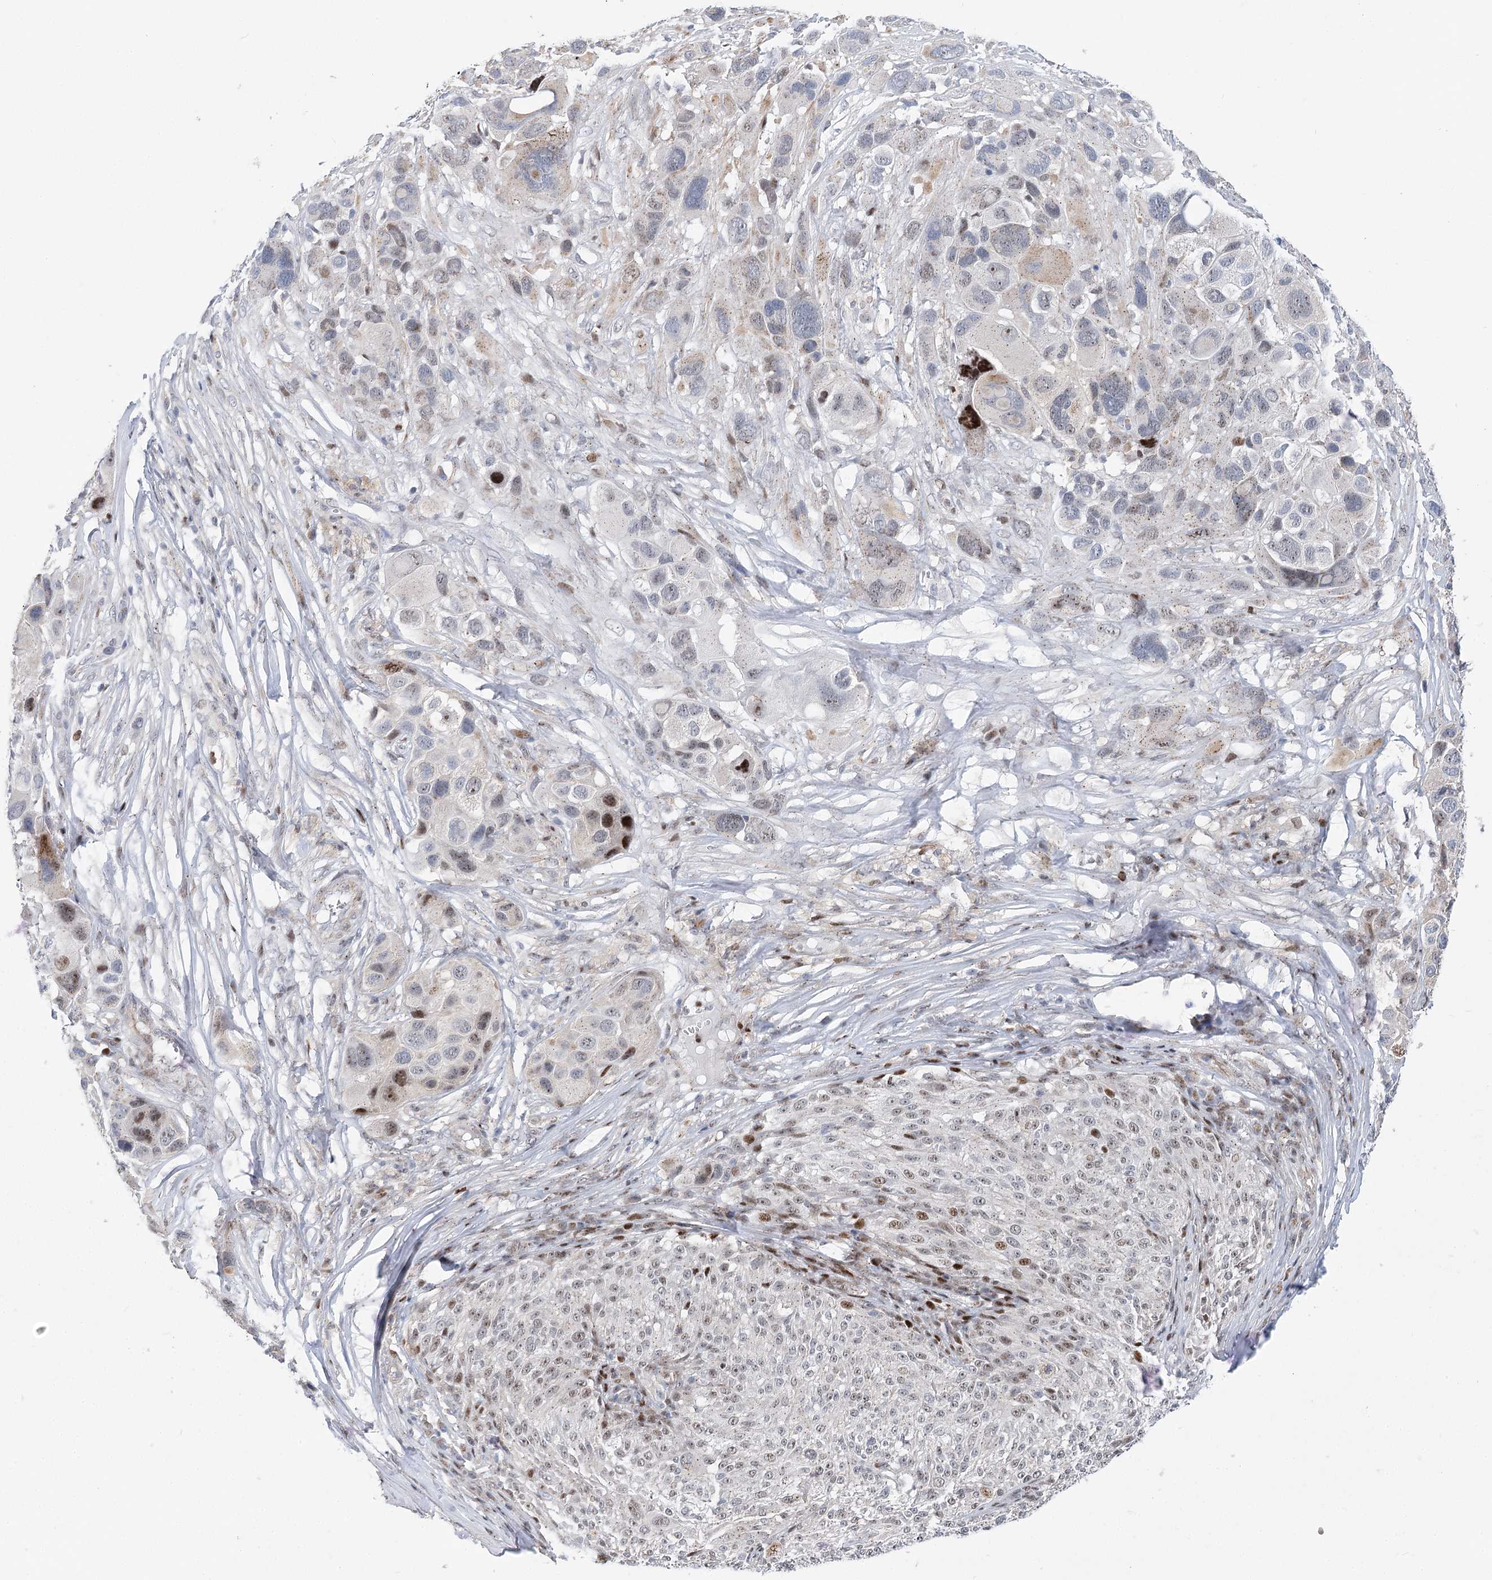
{"staining": {"intensity": "weak", "quantity": "<25%", "location": "nuclear"}, "tissue": "melanoma", "cell_type": "Tumor cells", "image_type": "cancer", "snomed": [{"axis": "morphology", "description": "Malignant melanoma, NOS"}, {"axis": "topography", "description": "Skin of trunk"}], "caption": "DAB (3,3'-diaminobenzidine) immunohistochemical staining of malignant melanoma displays no significant staining in tumor cells.", "gene": "CAMTA1", "patient": {"sex": "male", "age": 71}}